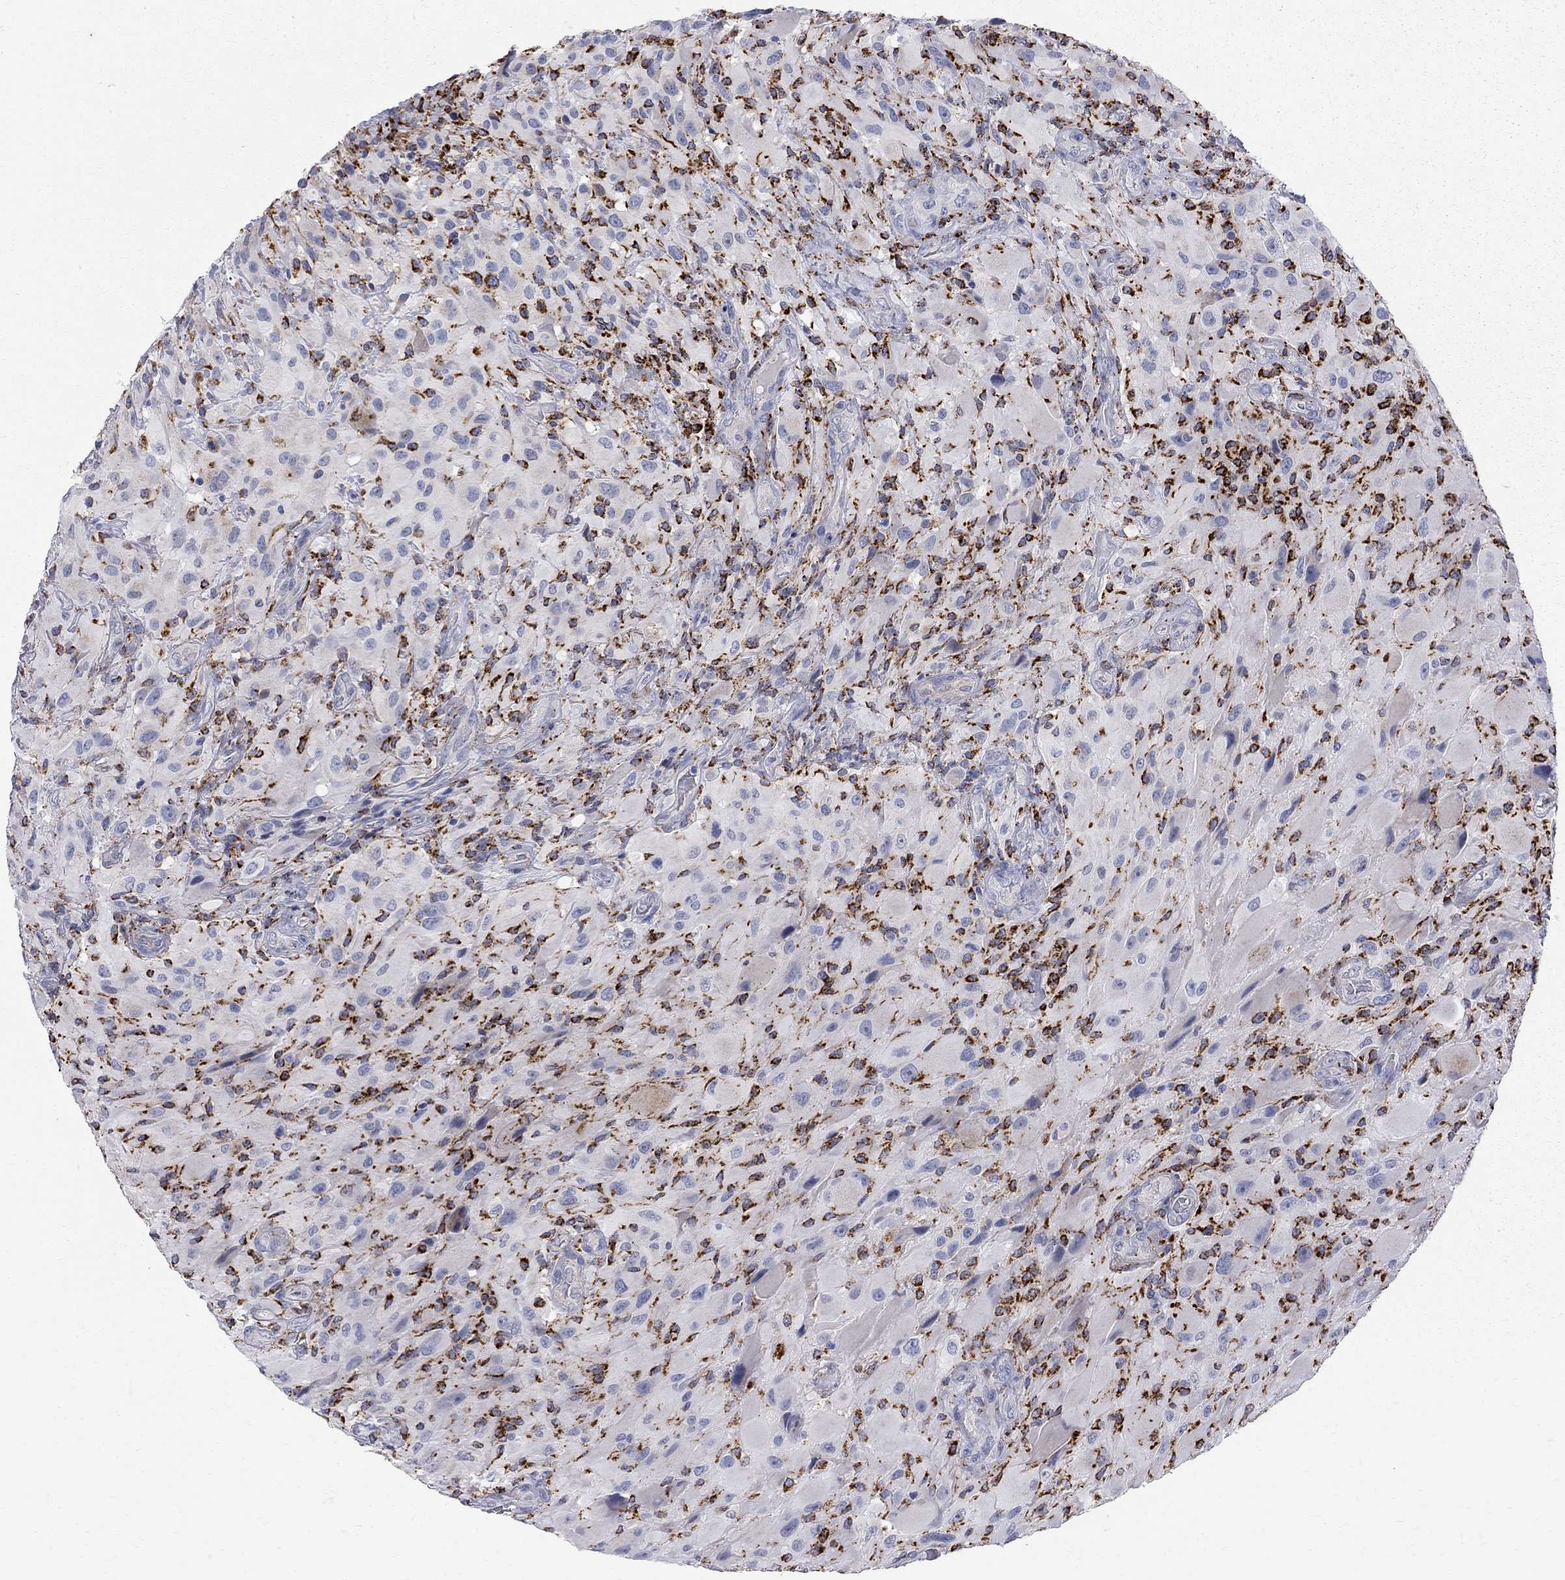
{"staining": {"intensity": "strong", "quantity": "<25%", "location": "cytoplasmic/membranous"}, "tissue": "glioma", "cell_type": "Tumor cells", "image_type": "cancer", "snomed": [{"axis": "morphology", "description": "Glioma, malignant, High grade"}, {"axis": "topography", "description": "Cerebral cortex"}], "caption": "An image showing strong cytoplasmic/membranous staining in about <25% of tumor cells in glioma, as visualized by brown immunohistochemical staining.", "gene": "ACSL1", "patient": {"sex": "male", "age": 35}}